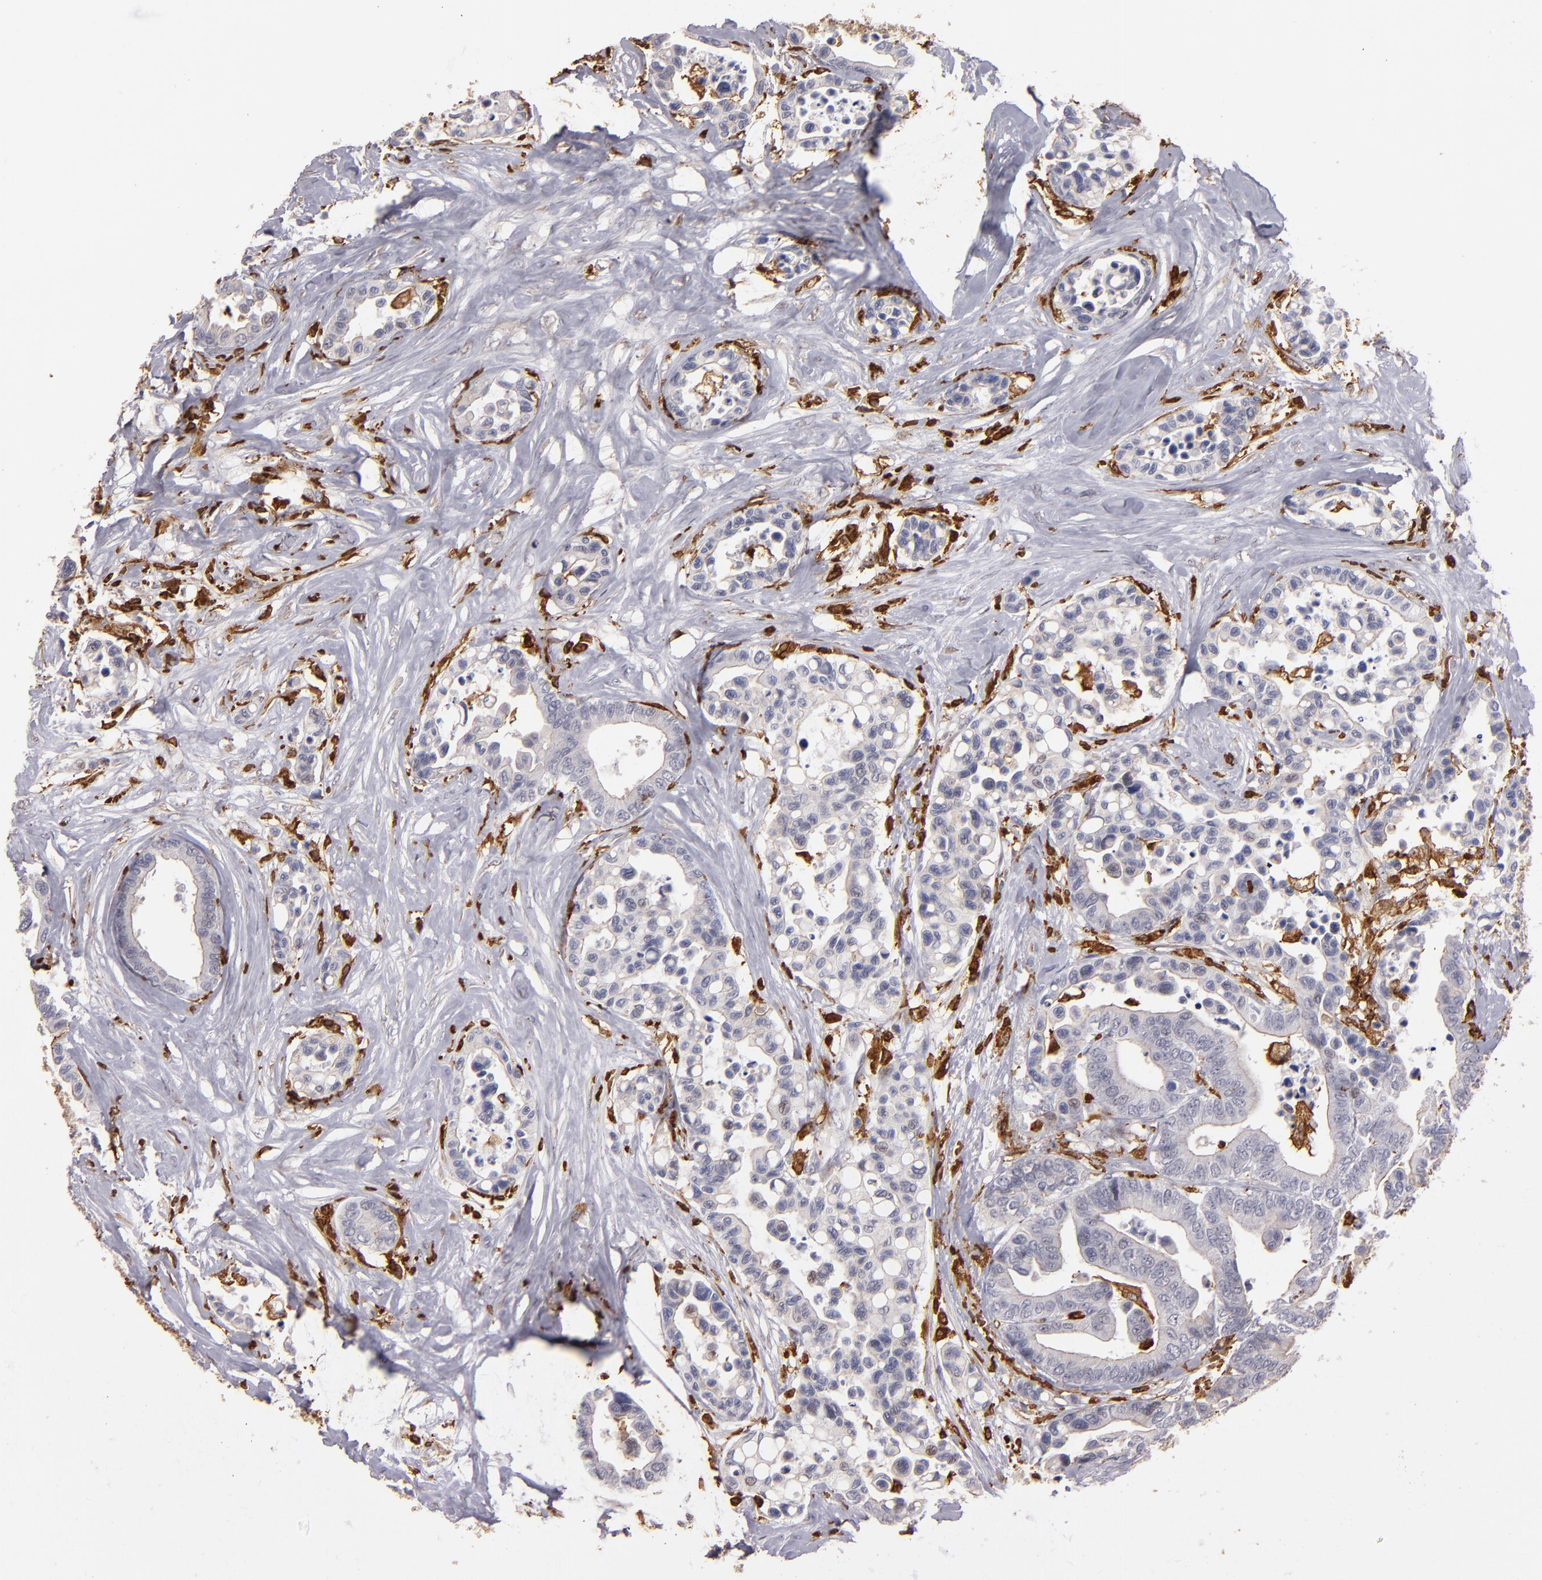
{"staining": {"intensity": "negative", "quantity": "none", "location": "none"}, "tissue": "colorectal cancer", "cell_type": "Tumor cells", "image_type": "cancer", "snomed": [{"axis": "morphology", "description": "Adenocarcinoma, NOS"}, {"axis": "topography", "description": "Colon"}], "caption": "Image shows no protein positivity in tumor cells of adenocarcinoma (colorectal) tissue.", "gene": "WAS", "patient": {"sex": "male", "age": 82}}